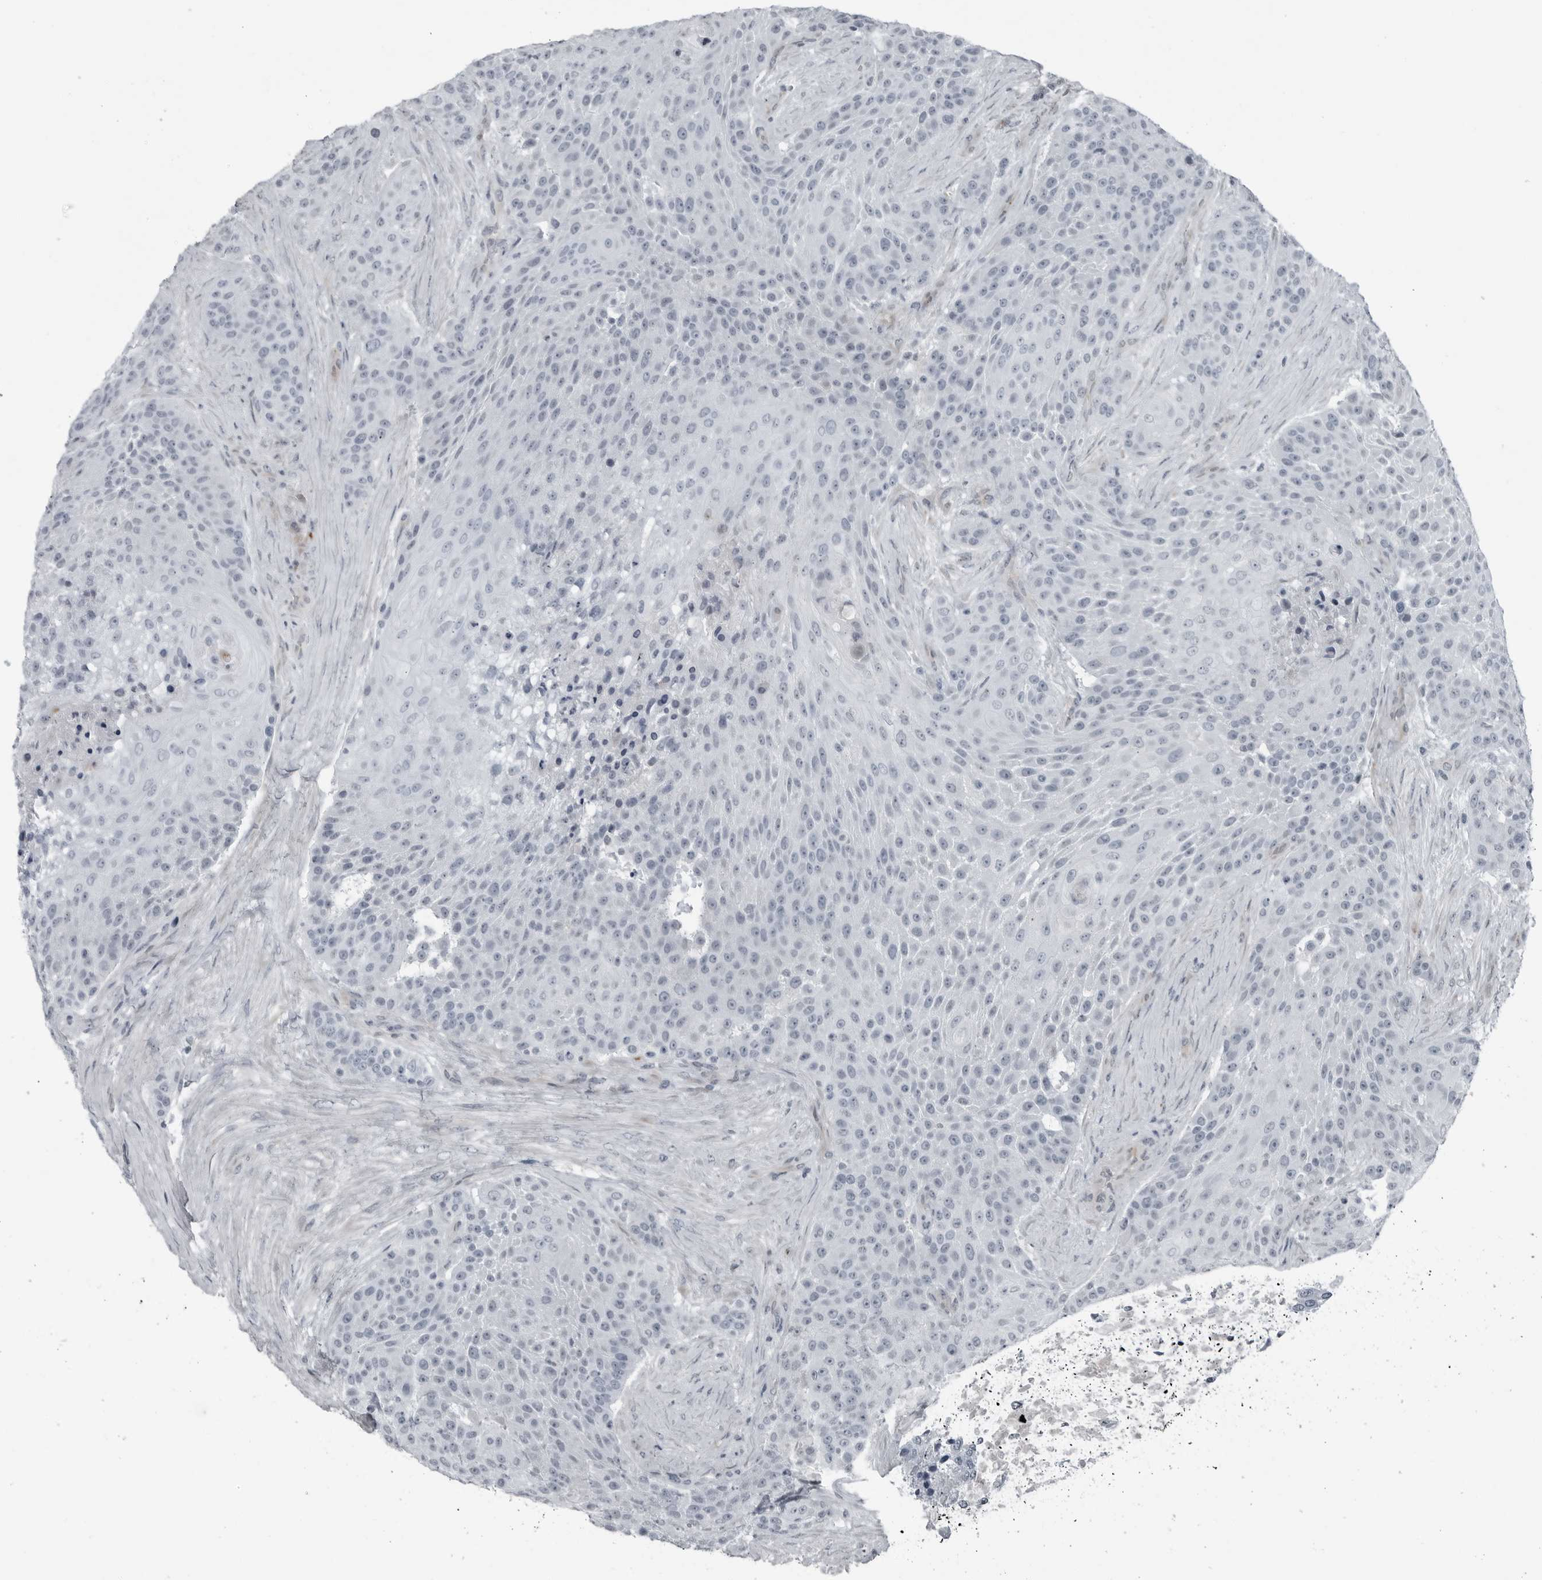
{"staining": {"intensity": "negative", "quantity": "none", "location": "none"}, "tissue": "urothelial cancer", "cell_type": "Tumor cells", "image_type": "cancer", "snomed": [{"axis": "morphology", "description": "Urothelial carcinoma, High grade"}, {"axis": "topography", "description": "Urinary bladder"}], "caption": "DAB (3,3'-diaminobenzidine) immunohistochemical staining of urothelial cancer reveals no significant positivity in tumor cells.", "gene": "GAK", "patient": {"sex": "female", "age": 63}}